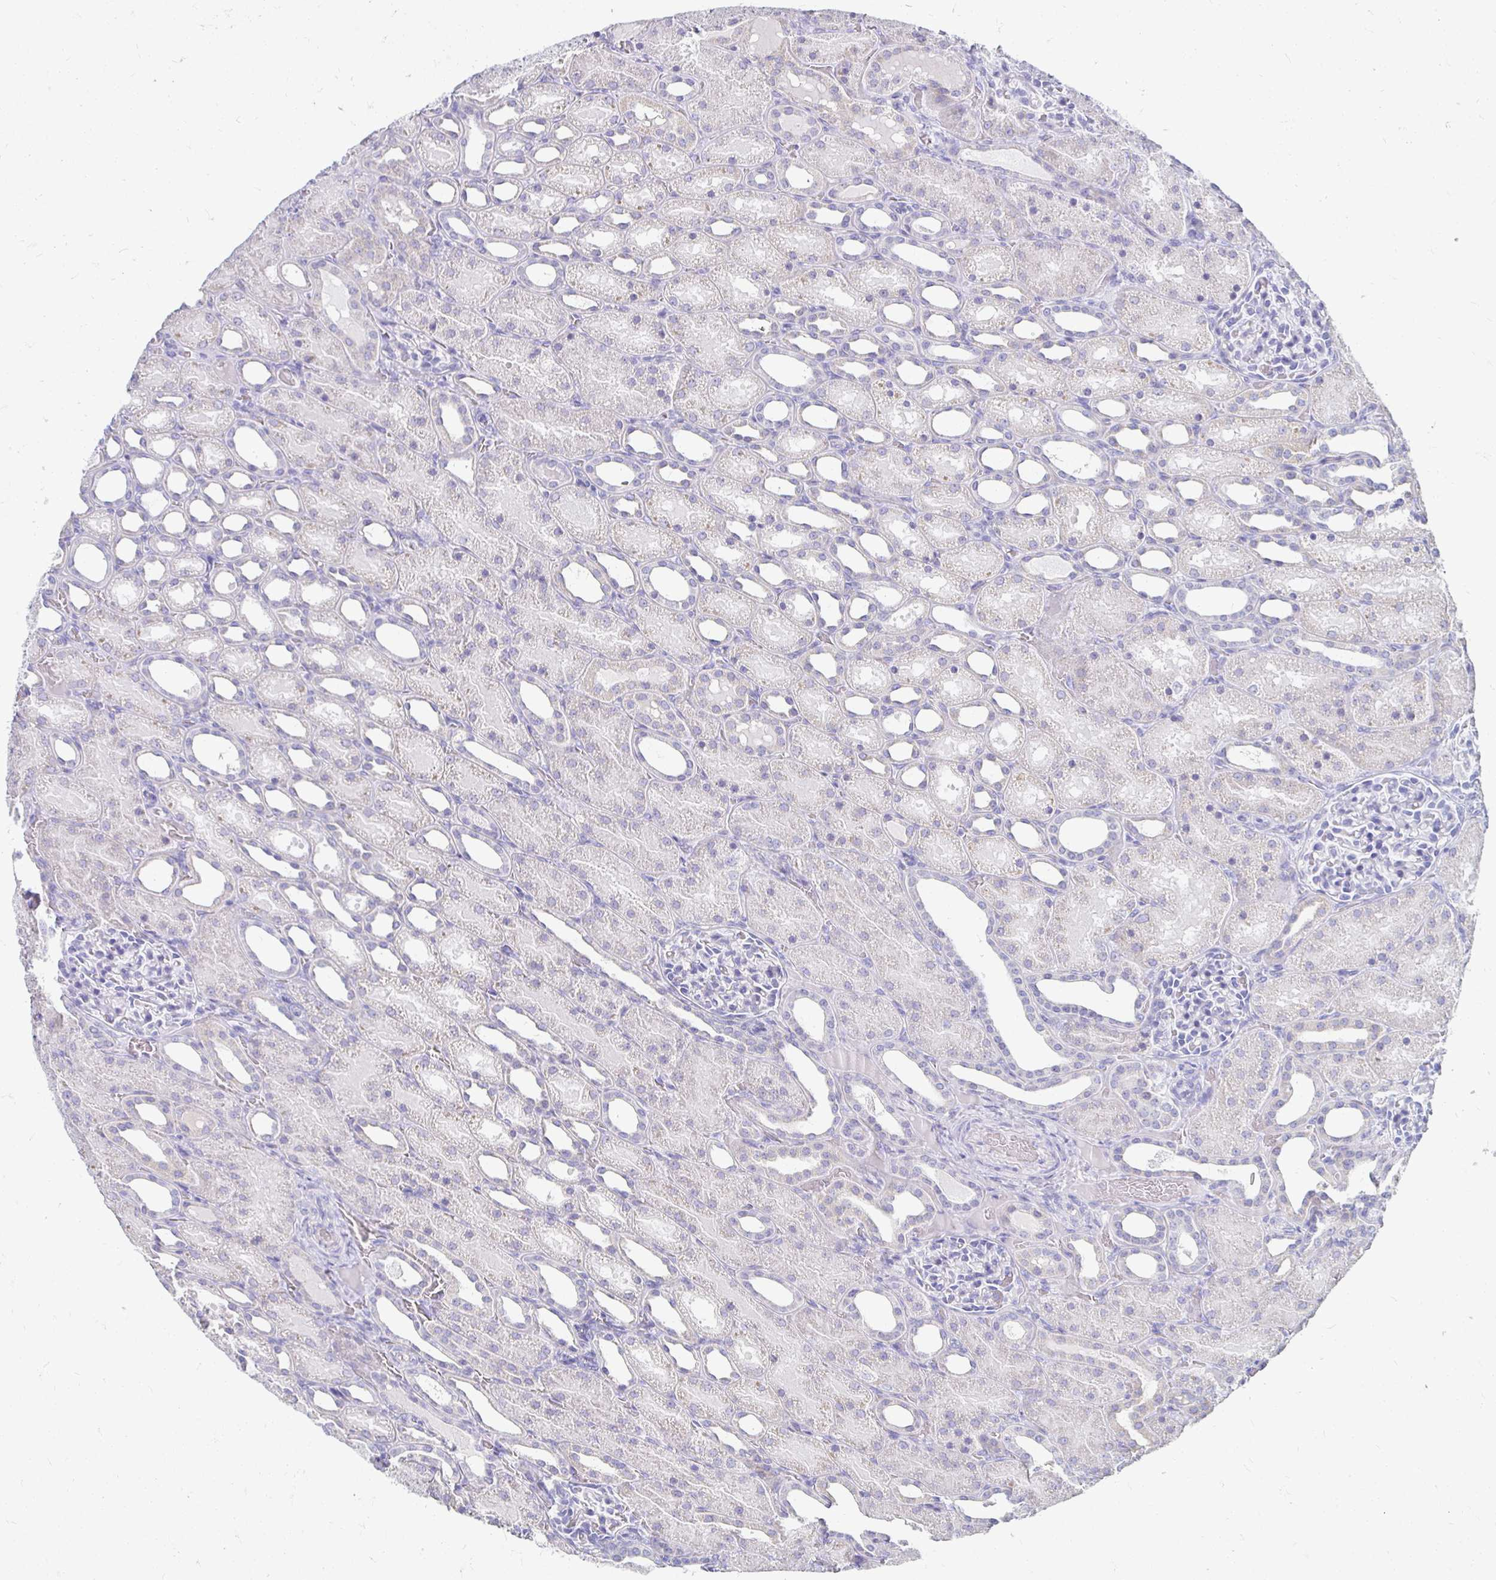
{"staining": {"intensity": "negative", "quantity": "none", "location": "none"}, "tissue": "kidney", "cell_type": "Cells in glomeruli", "image_type": "normal", "snomed": [{"axis": "morphology", "description": "Normal tissue, NOS"}, {"axis": "topography", "description": "Kidney"}], "caption": "Protein analysis of normal kidney demonstrates no significant expression in cells in glomeruli. (Brightfield microscopy of DAB immunohistochemistry (IHC) at high magnification).", "gene": "PEG10", "patient": {"sex": "male", "age": 2}}